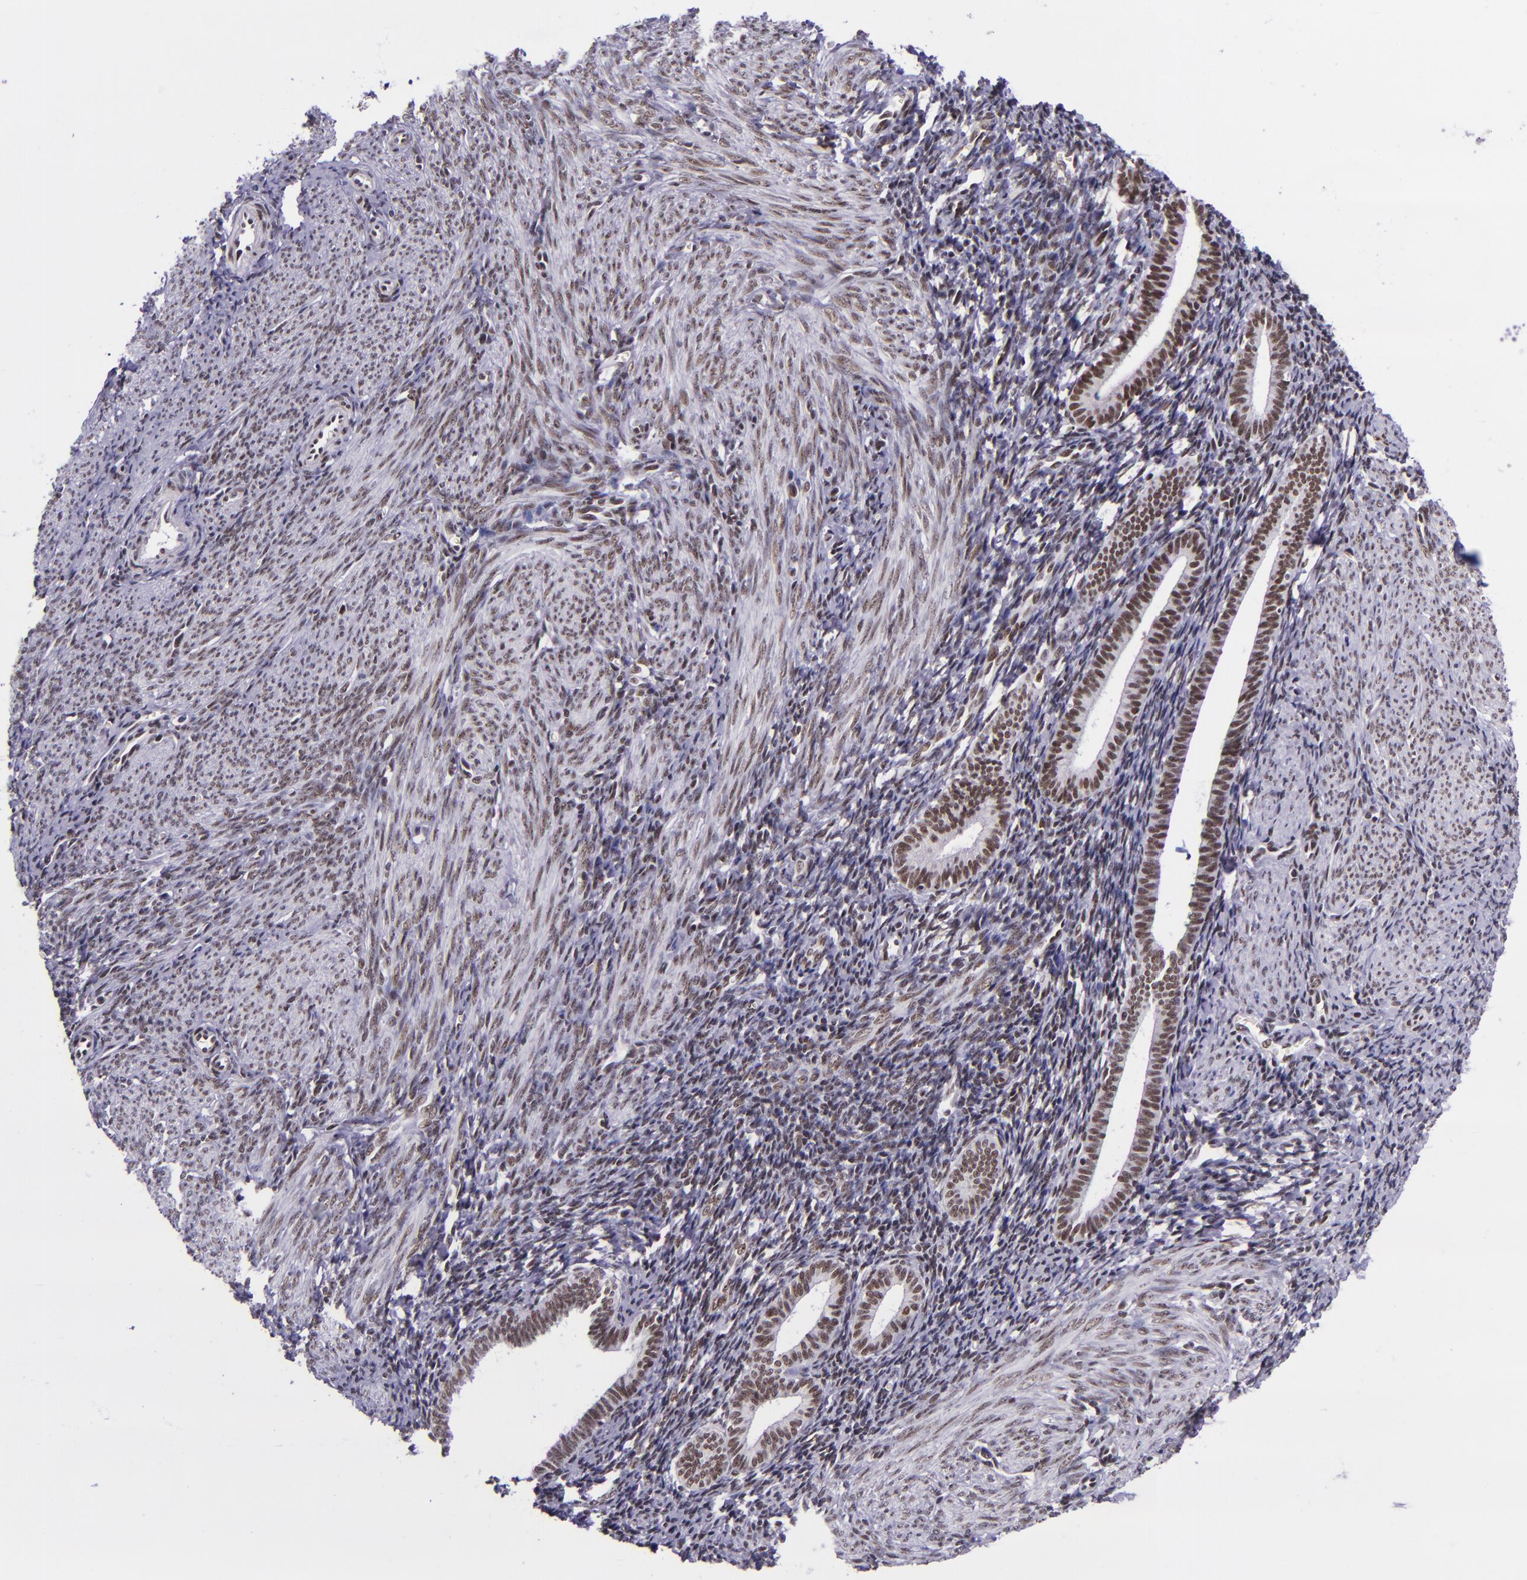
{"staining": {"intensity": "moderate", "quantity": ">75%", "location": "nuclear"}, "tissue": "endometrium", "cell_type": "Cells in endometrial stroma", "image_type": "normal", "snomed": [{"axis": "morphology", "description": "Normal tissue, NOS"}, {"axis": "topography", "description": "Smooth muscle"}, {"axis": "topography", "description": "Endometrium"}], "caption": "This photomicrograph displays unremarkable endometrium stained with immunohistochemistry (IHC) to label a protein in brown. The nuclear of cells in endometrial stroma show moderate positivity for the protein. Nuclei are counter-stained blue.", "gene": "GPKOW", "patient": {"sex": "female", "age": 57}}